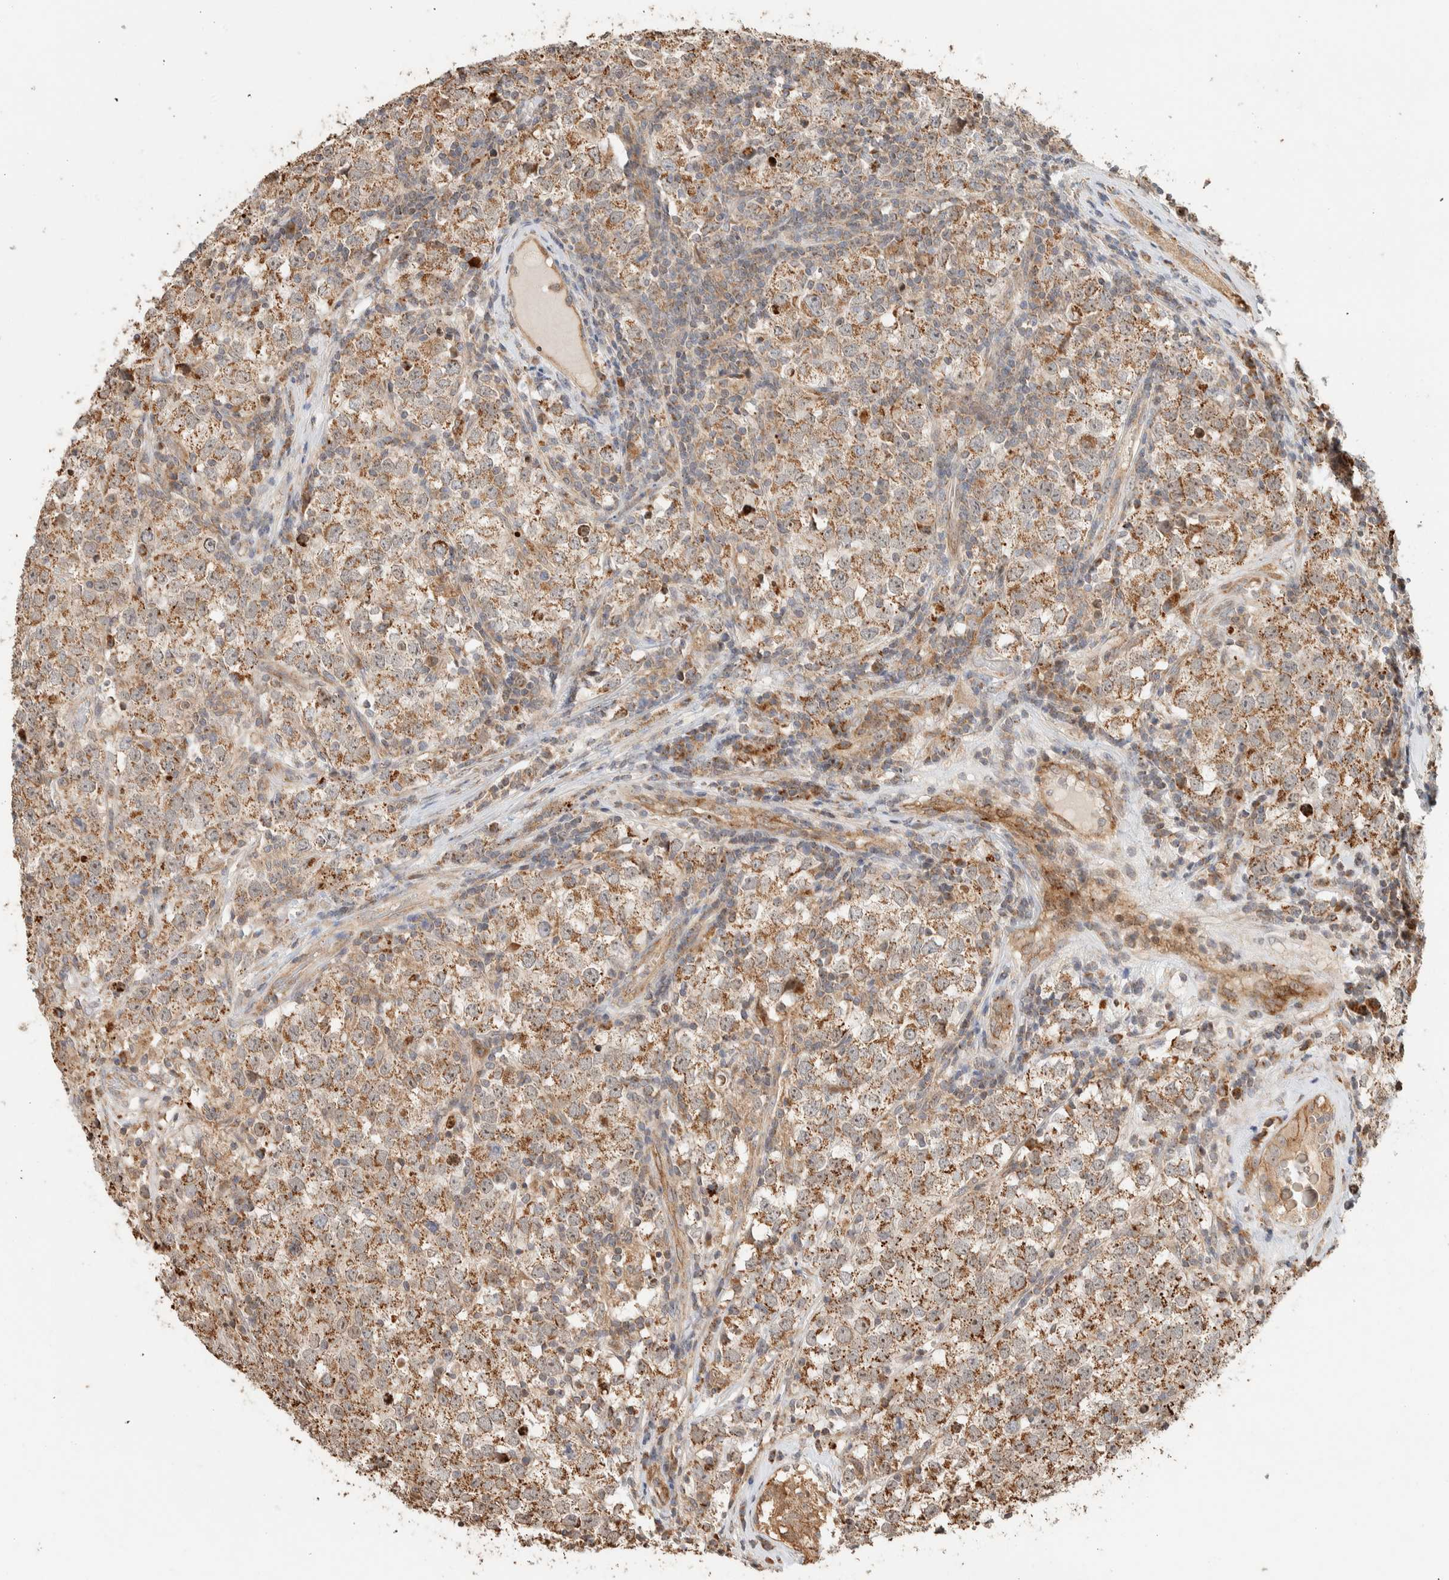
{"staining": {"intensity": "weak", "quantity": ">75%", "location": "cytoplasmic/membranous"}, "tissue": "testis cancer", "cell_type": "Tumor cells", "image_type": "cancer", "snomed": [{"axis": "morphology", "description": "Seminoma, NOS"}, {"axis": "morphology", "description": "Carcinoma, Embryonal, NOS"}, {"axis": "topography", "description": "Testis"}], "caption": "DAB (3,3'-diaminobenzidine) immunohistochemical staining of testis cancer exhibits weak cytoplasmic/membranous protein expression in approximately >75% of tumor cells.", "gene": "KIF9", "patient": {"sex": "male", "age": 28}}